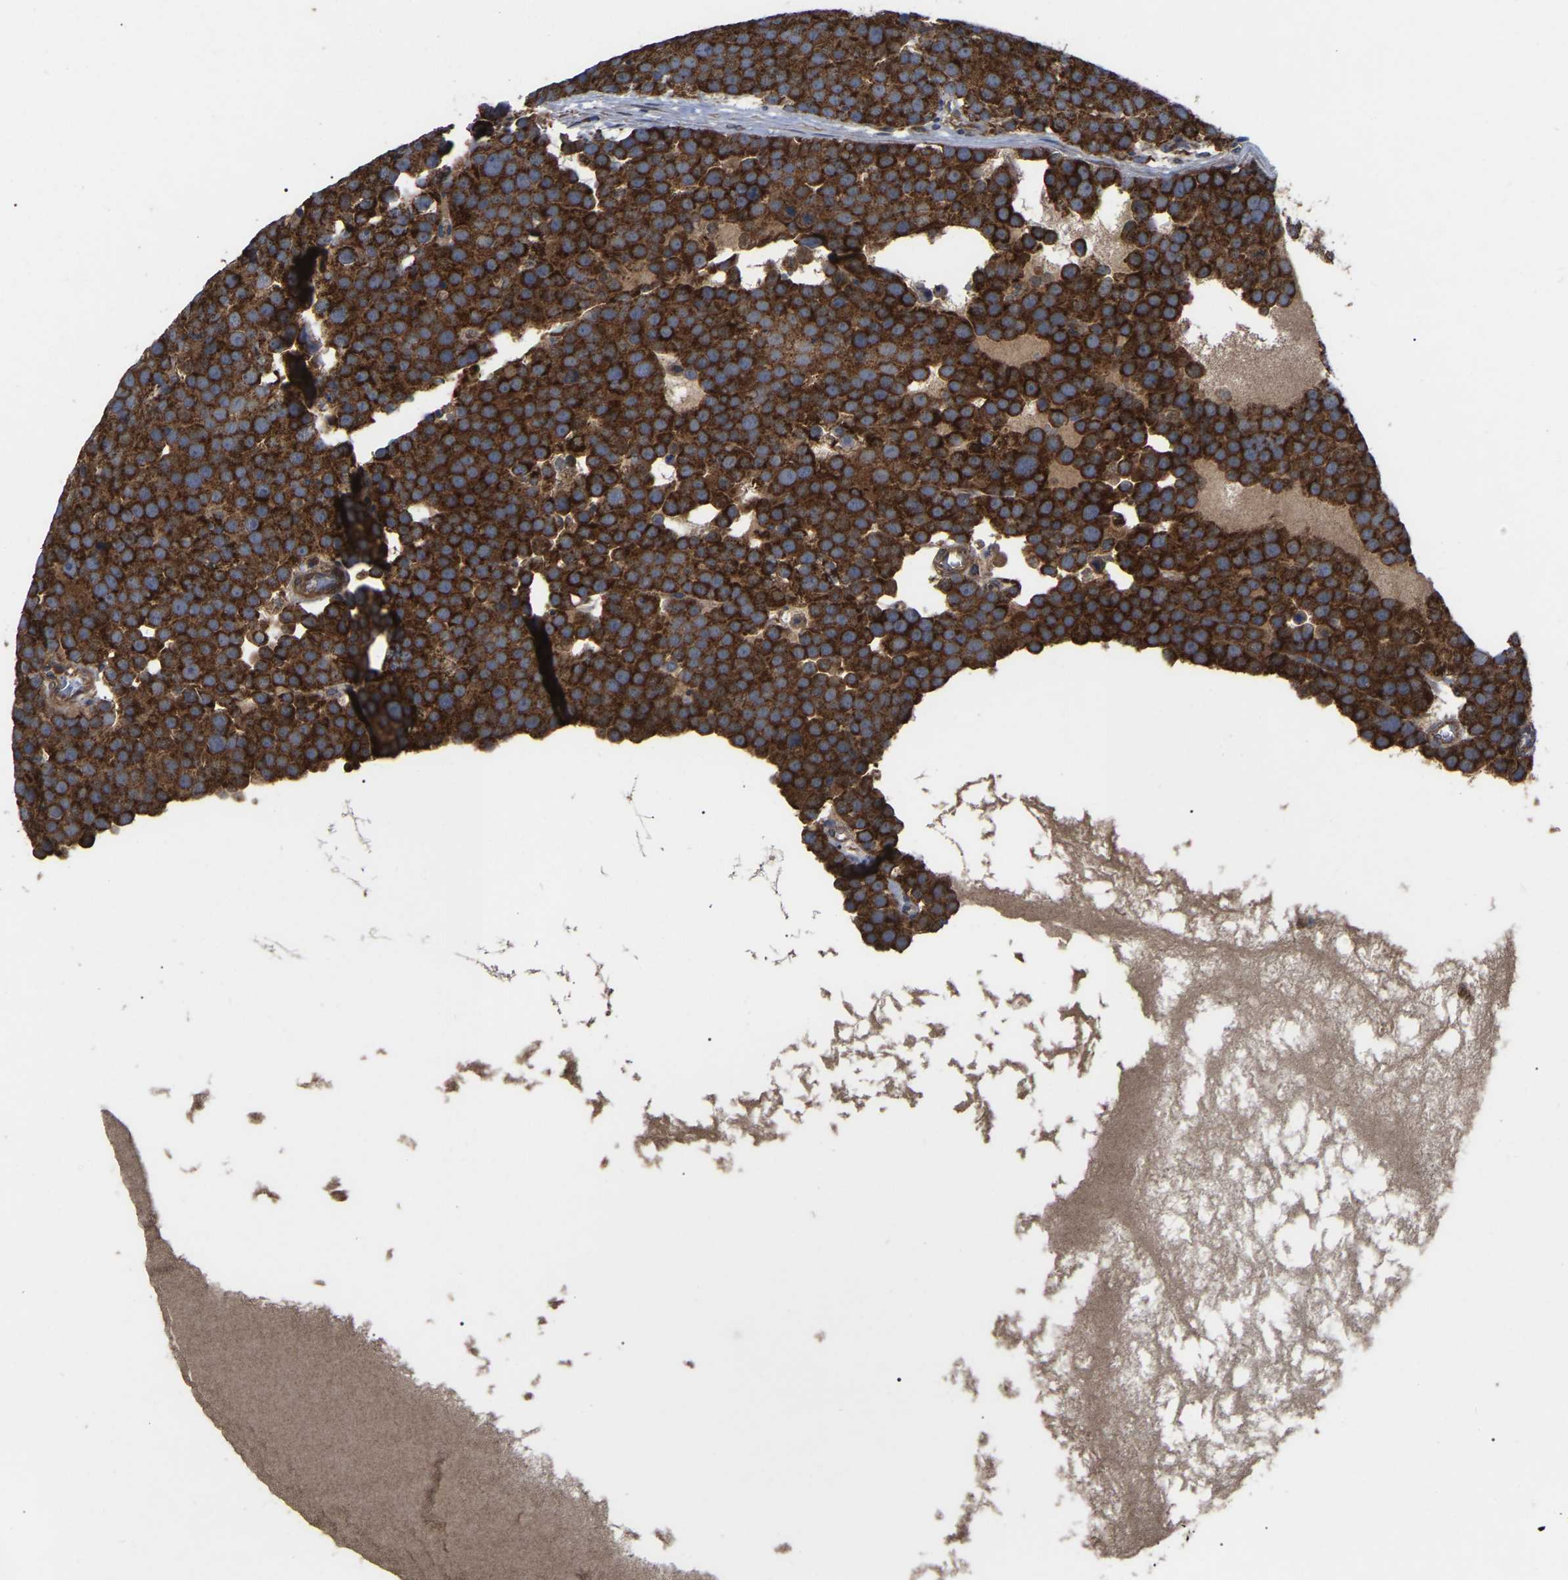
{"staining": {"intensity": "strong", "quantity": ">75%", "location": "cytoplasmic/membranous"}, "tissue": "testis cancer", "cell_type": "Tumor cells", "image_type": "cancer", "snomed": [{"axis": "morphology", "description": "Seminoma, NOS"}, {"axis": "topography", "description": "Testis"}], "caption": "Brown immunohistochemical staining in human testis seminoma displays strong cytoplasmic/membranous expression in about >75% of tumor cells.", "gene": "GCC1", "patient": {"sex": "male", "age": 71}}